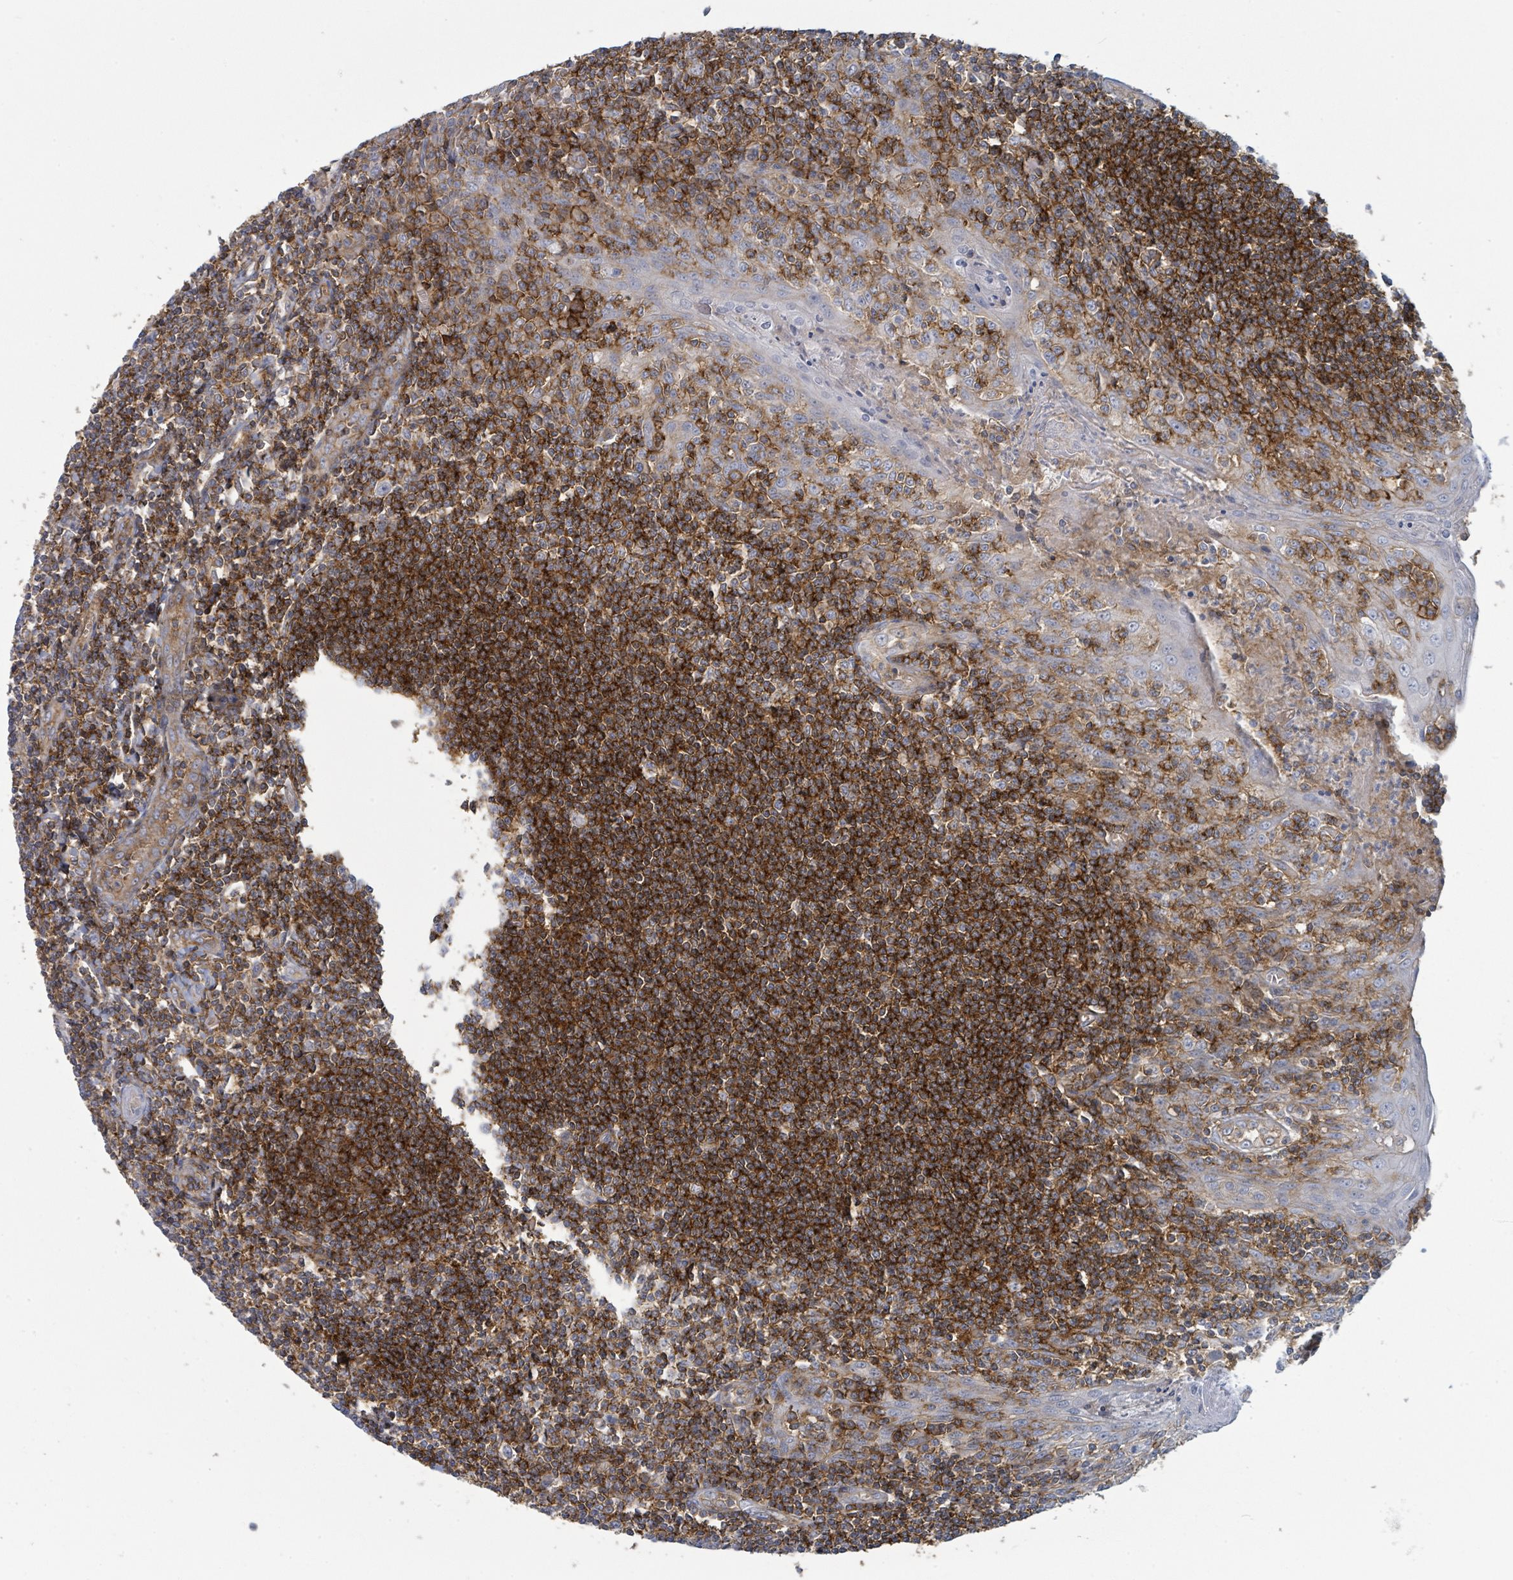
{"staining": {"intensity": "strong", "quantity": "<25%", "location": "cytoplasmic/membranous"}, "tissue": "tonsil", "cell_type": "Germinal center cells", "image_type": "normal", "snomed": [{"axis": "morphology", "description": "Normal tissue, NOS"}, {"axis": "topography", "description": "Tonsil"}], "caption": "Germinal center cells demonstrate medium levels of strong cytoplasmic/membranous positivity in approximately <25% of cells in unremarkable tonsil.", "gene": "TNFRSF14", "patient": {"sex": "male", "age": 27}}